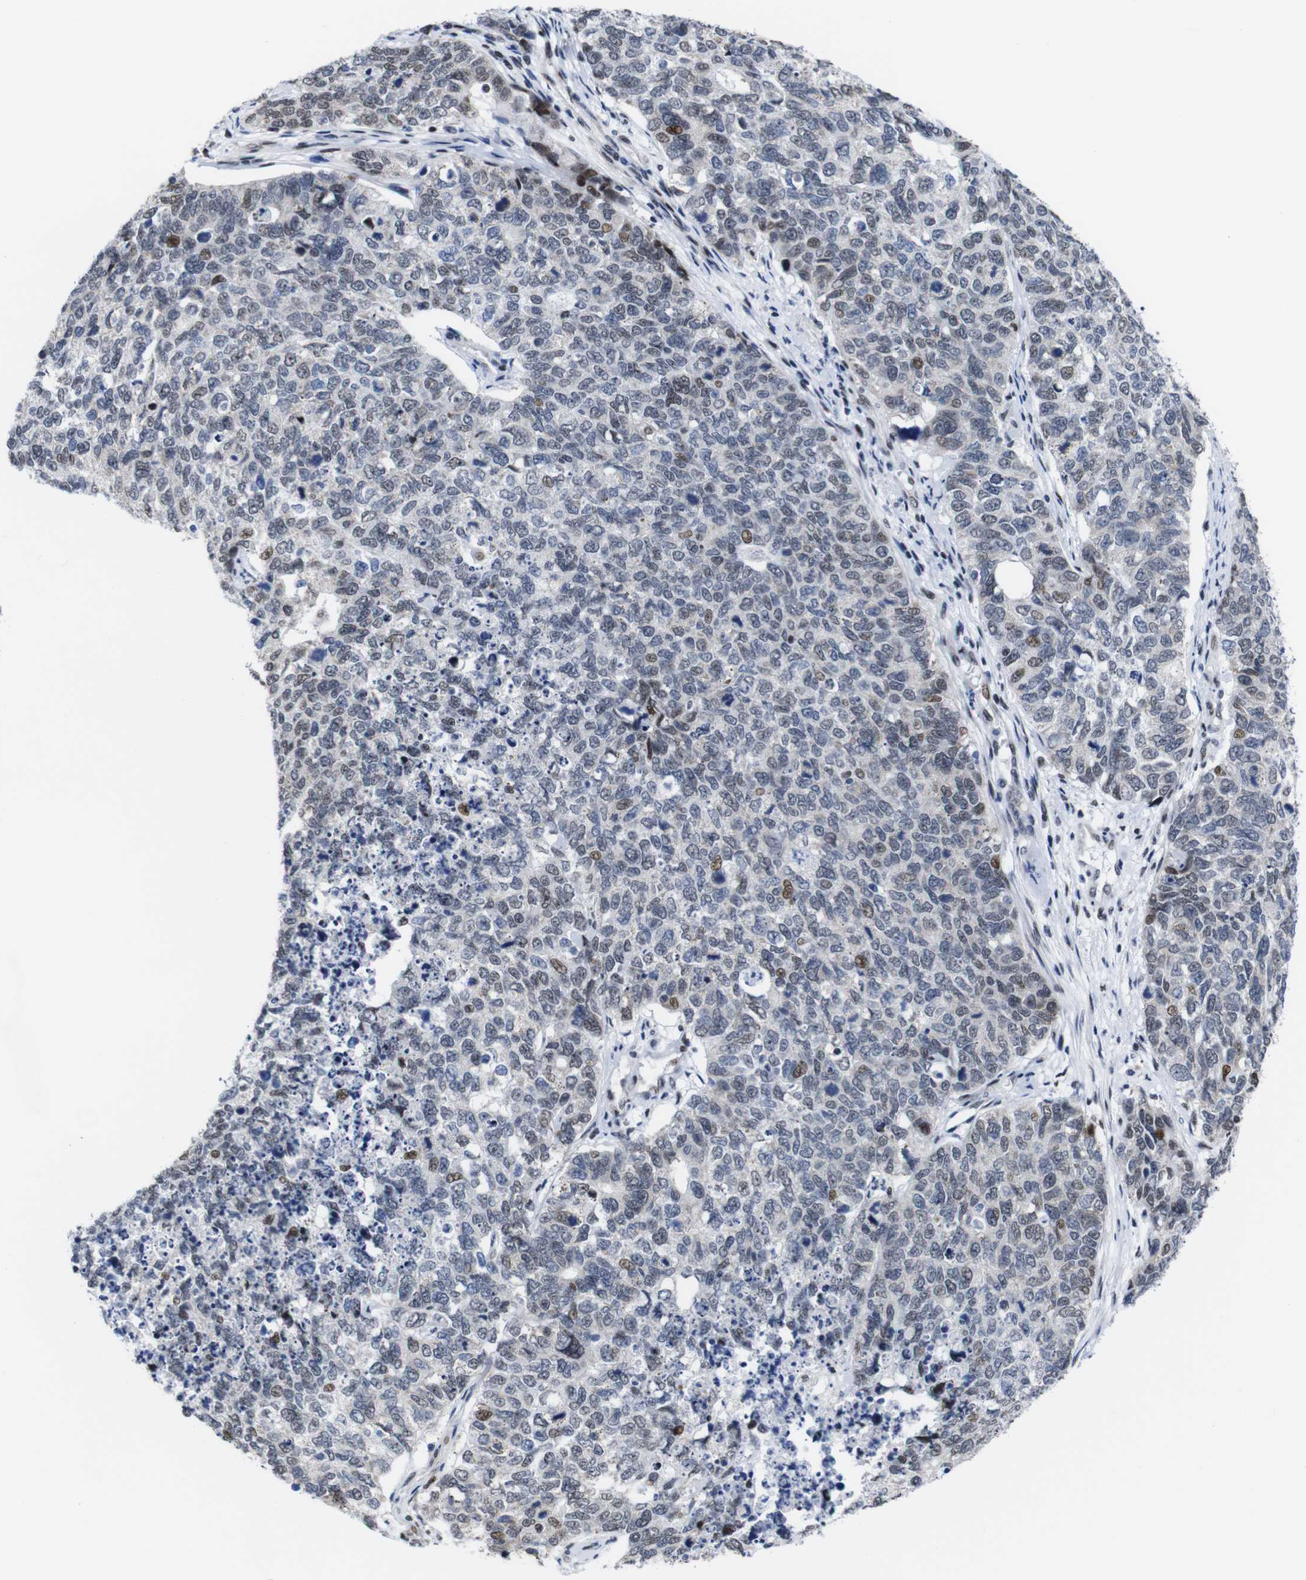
{"staining": {"intensity": "moderate", "quantity": "<25%", "location": "nuclear"}, "tissue": "cervical cancer", "cell_type": "Tumor cells", "image_type": "cancer", "snomed": [{"axis": "morphology", "description": "Squamous cell carcinoma, NOS"}, {"axis": "topography", "description": "Cervix"}], "caption": "Approximately <25% of tumor cells in human cervical squamous cell carcinoma display moderate nuclear protein staining as visualized by brown immunohistochemical staining.", "gene": "GATA6", "patient": {"sex": "female", "age": 63}}